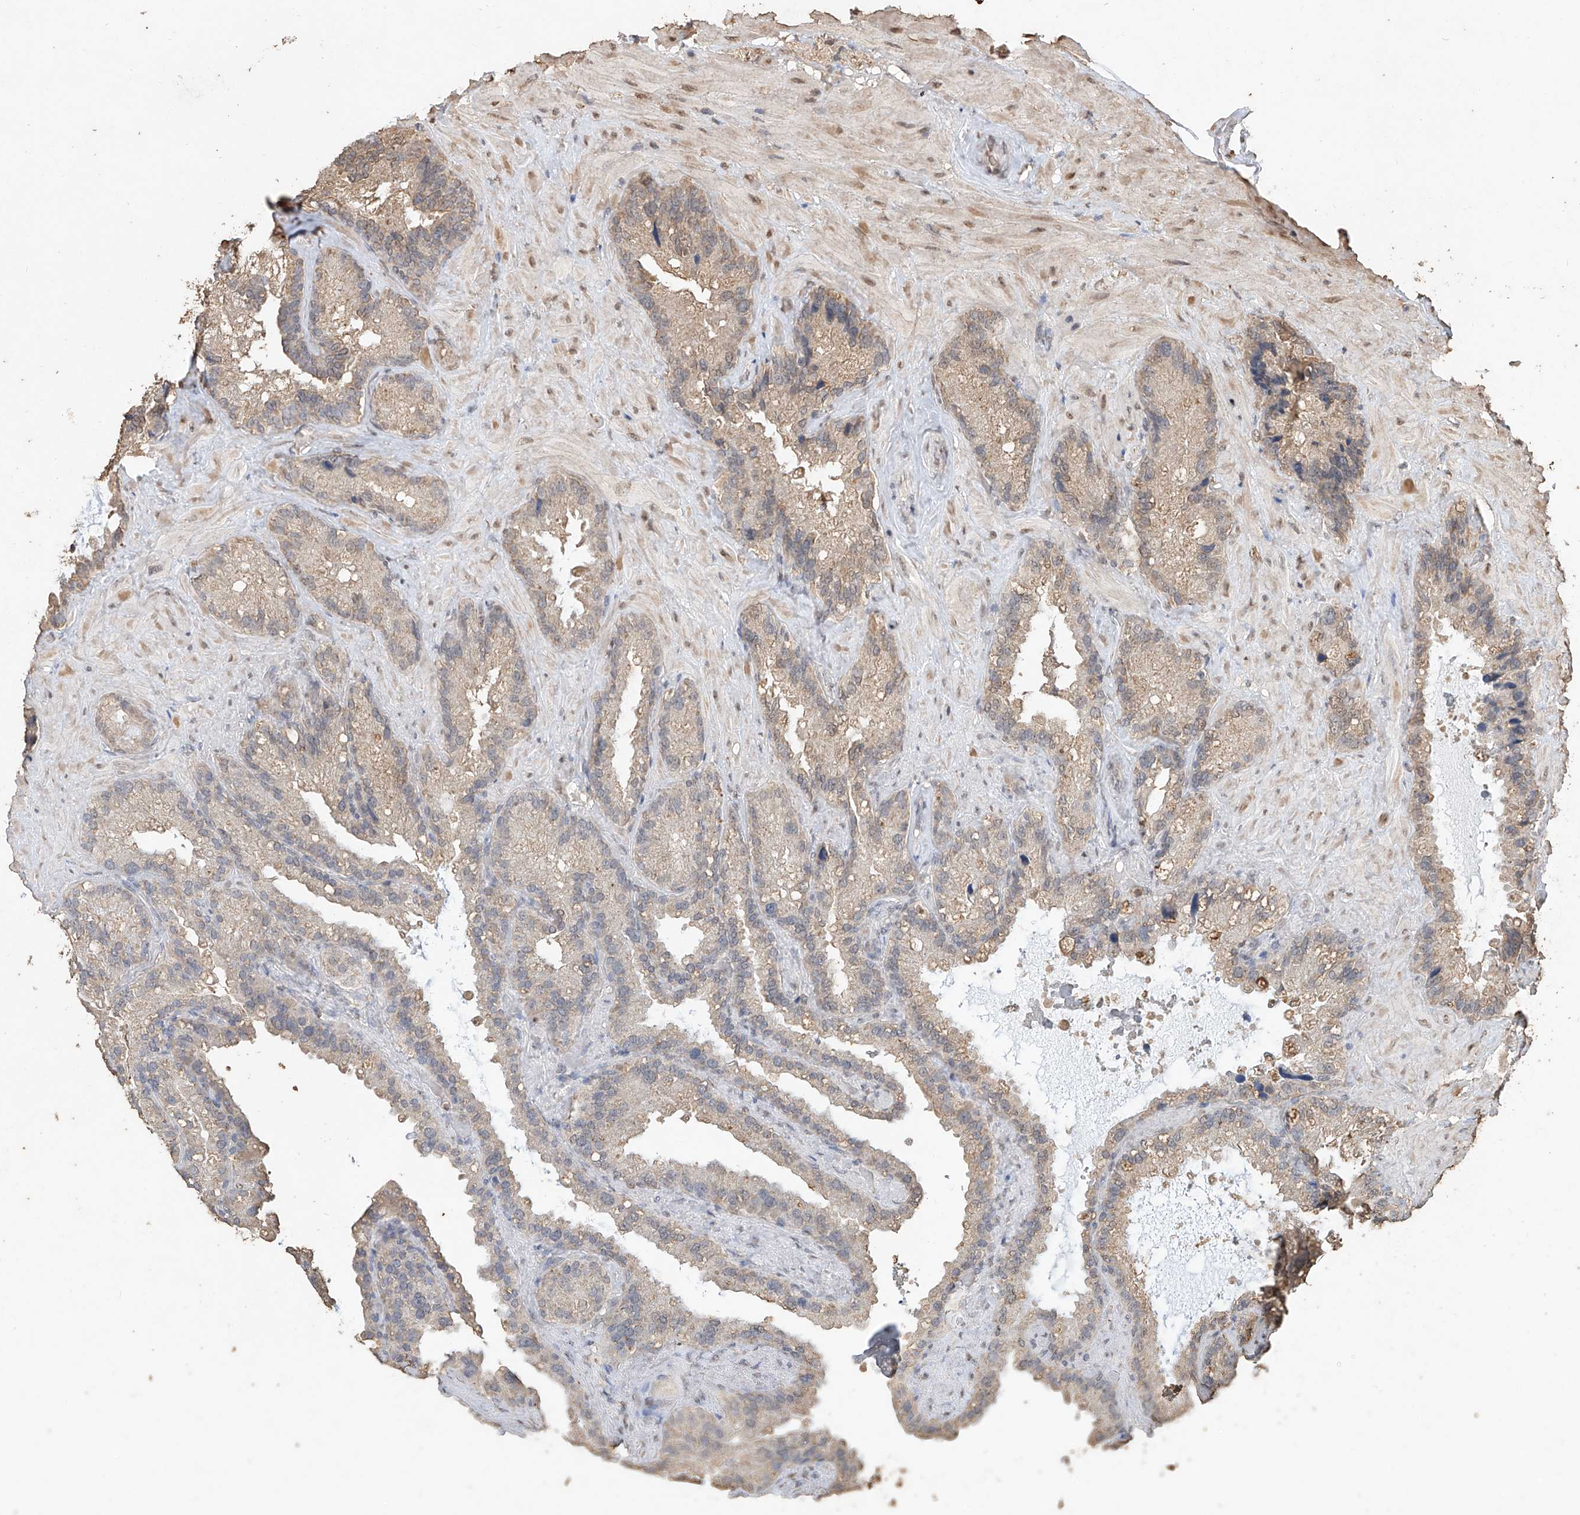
{"staining": {"intensity": "moderate", "quantity": "25%-75%", "location": "cytoplasmic/membranous"}, "tissue": "seminal vesicle", "cell_type": "Glandular cells", "image_type": "normal", "snomed": [{"axis": "morphology", "description": "Normal tissue, NOS"}, {"axis": "topography", "description": "Prostate"}, {"axis": "topography", "description": "Seminal veicle"}], "caption": "Brown immunohistochemical staining in unremarkable seminal vesicle exhibits moderate cytoplasmic/membranous positivity in about 25%-75% of glandular cells.", "gene": "ELOVL1", "patient": {"sex": "male", "age": 68}}